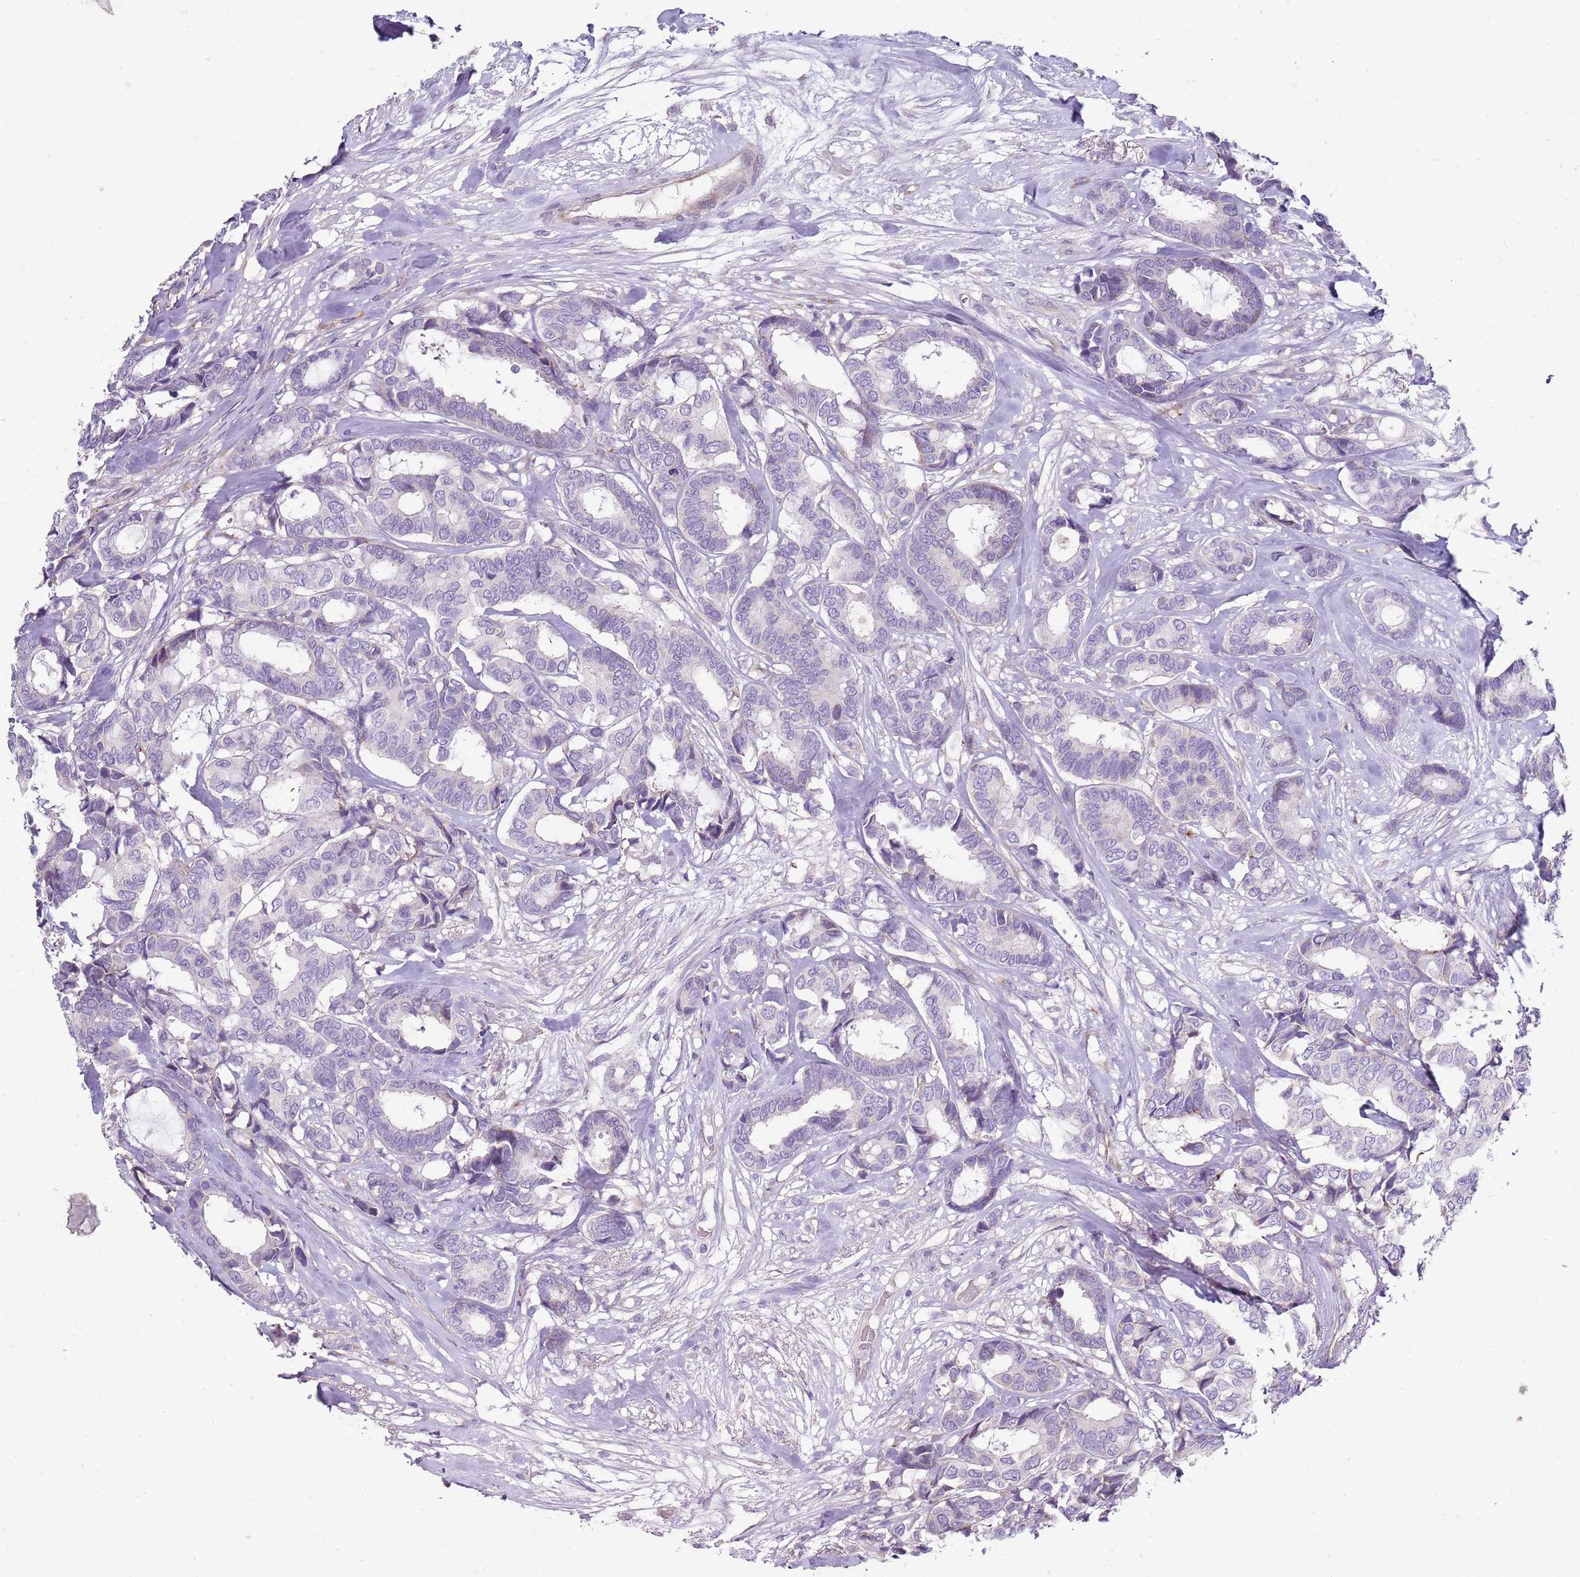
{"staining": {"intensity": "negative", "quantity": "none", "location": "none"}, "tissue": "breast cancer", "cell_type": "Tumor cells", "image_type": "cancer", "snomed": [{"axis": "morphology", "description": "Duct carcinoma"}, {"axis": "topography", "description": "Breast"}], "caption": "Immunohistochemistry (IHC) of breast invasive ductal carcinoma demonstrates no expression in tumor cells.", "gene": "ZNF583", "patient": {"sex": "female", "age": 87}}